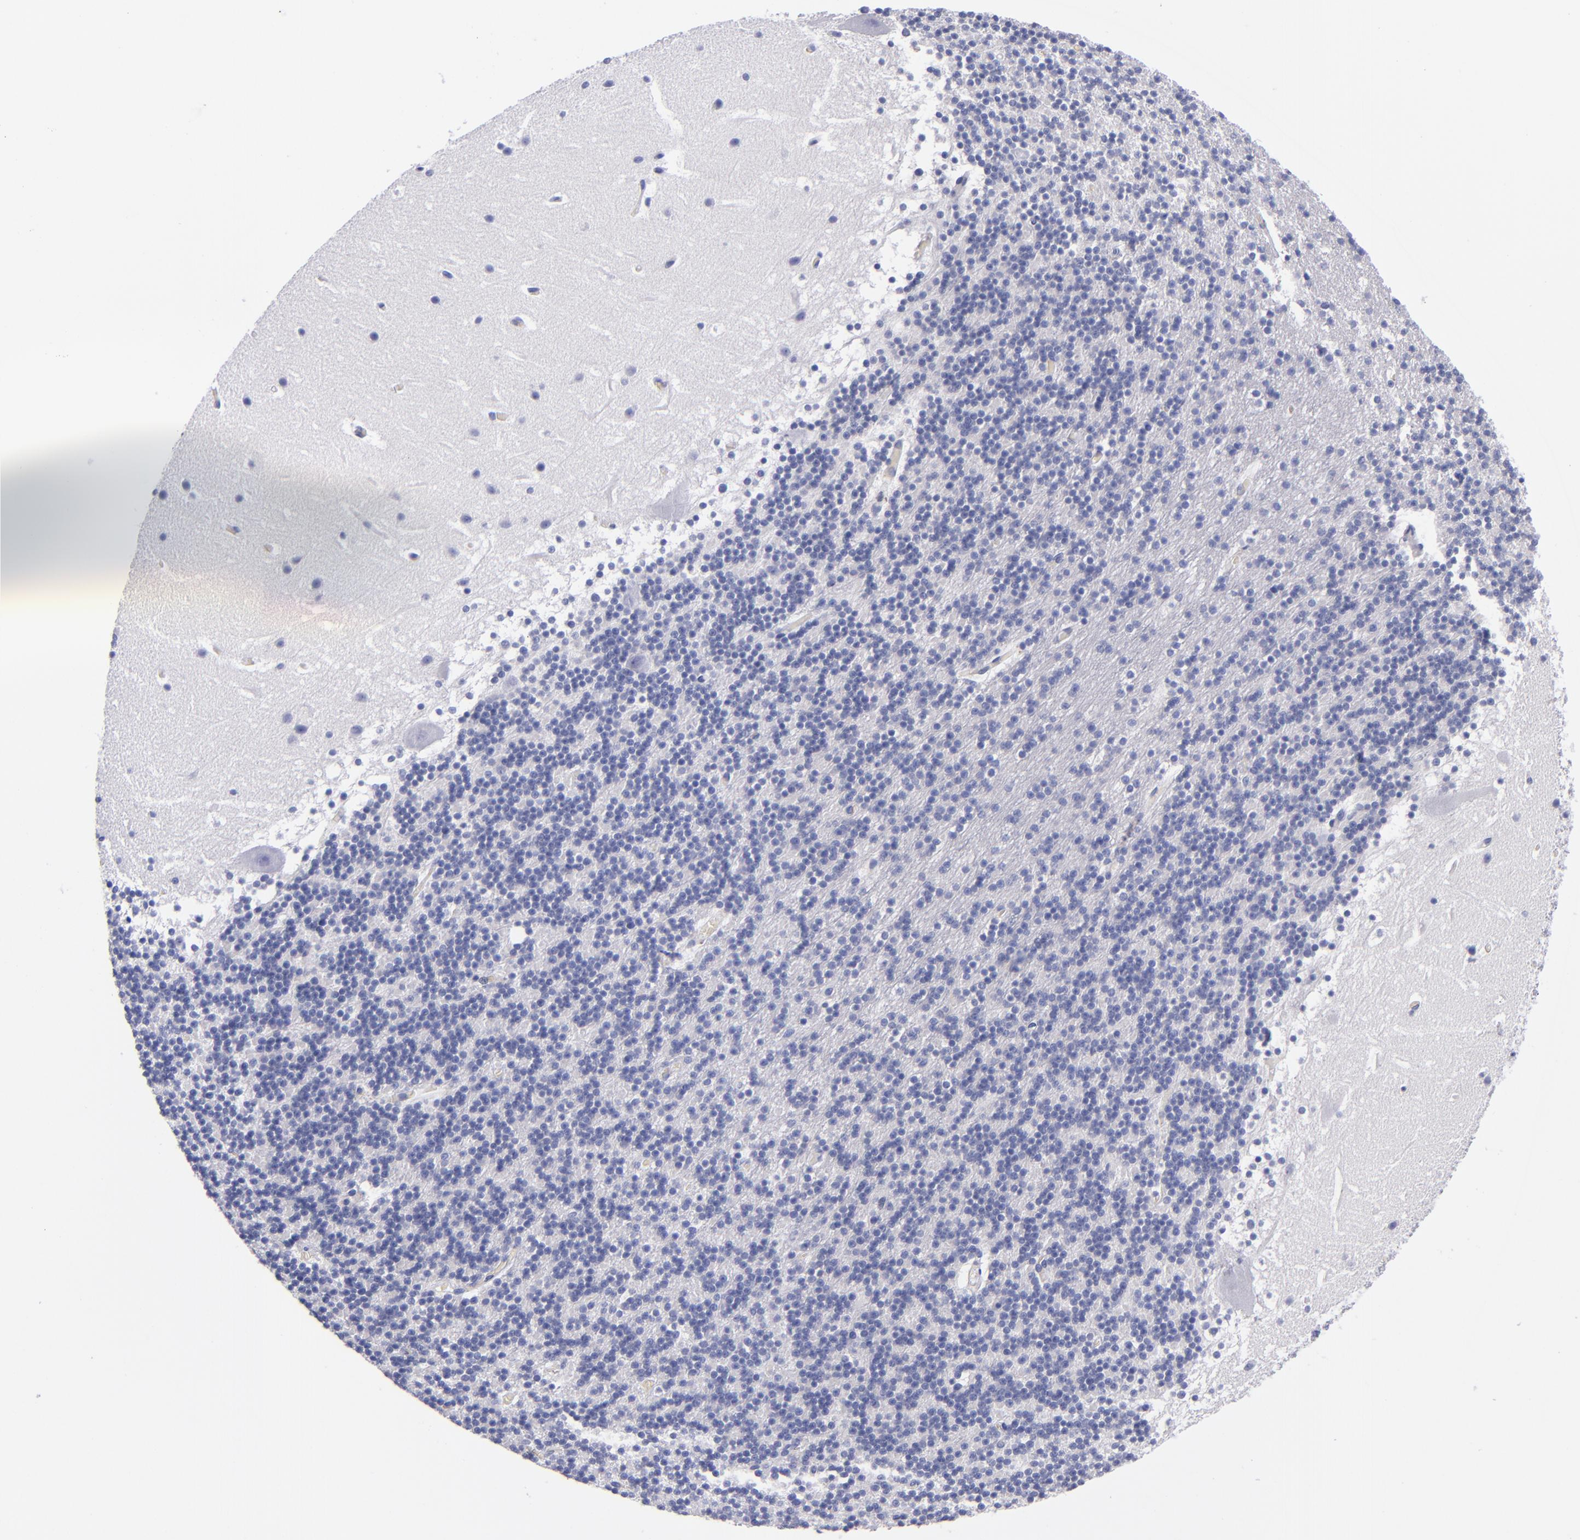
{"staining": {"intensity": "negative", "quantity": "none", "location": "none"}, "tissue": "cerebellum", "cell_type": "Cells in granular layer", "image_type": "normal", "snomed": [{"axis": "morphology", "description": "Normal tissue, NOS"}, {"axis": "topography", "description": "Cerebellum"}], "caption": "Unremarkable cerebellum was stained to show a protein in brown. There is no significant expression in cells in granular layer.", "gene": "MCM7", "patient": {"sex": "male", "age": 45}}